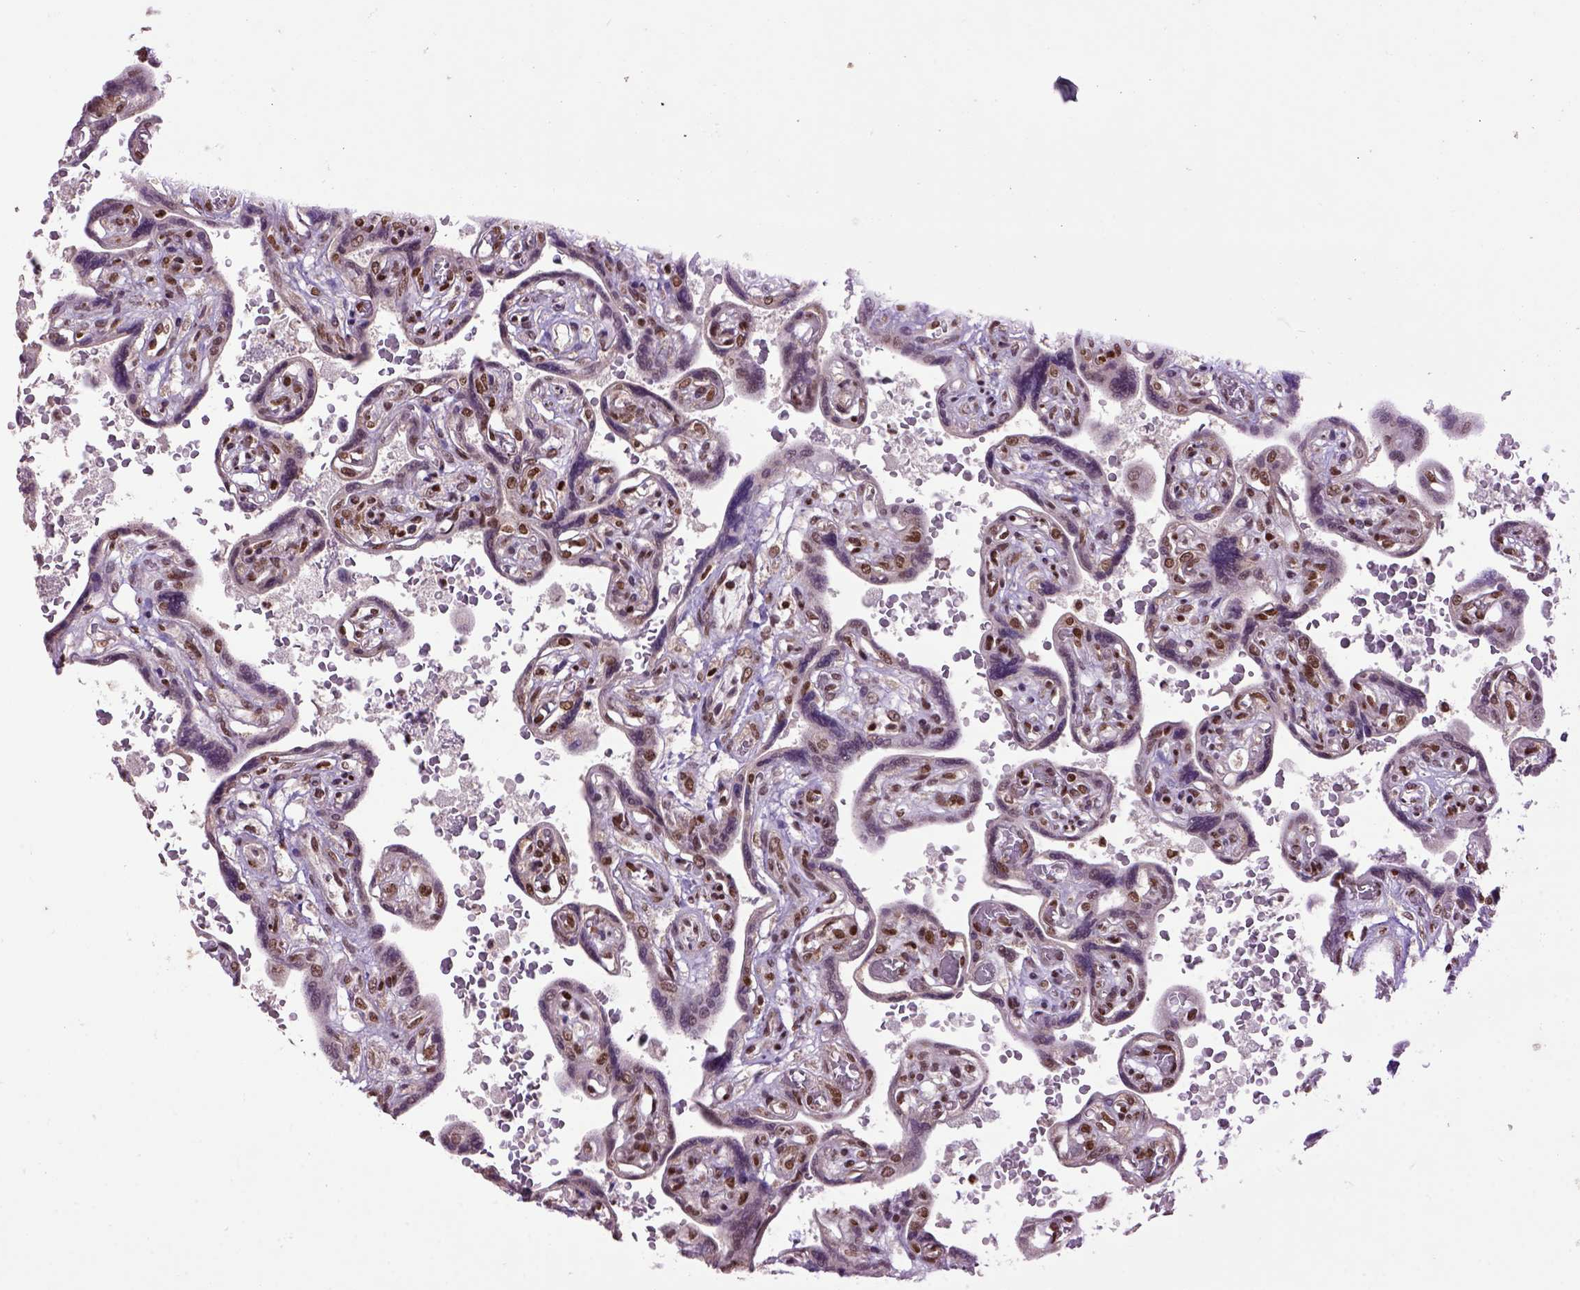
{"staining": {"intensity": "strong", "quantity": ">75%", "location": "nuclear"}, "tissue": "placenta", "cell_type": "Decidual cells", "image_type": "normal", "snomed": [{"axis": "morphology", "description": "Normal tissue, NOS"}, {"axis": "topography", "description": "Placenta"}], "caption": "Unremarkable placenta reveals strong nuclear positivity in approximately >75% of decidual cells.", "gene": "CELF1", "patient": {"sex": "female", "age": 32}}